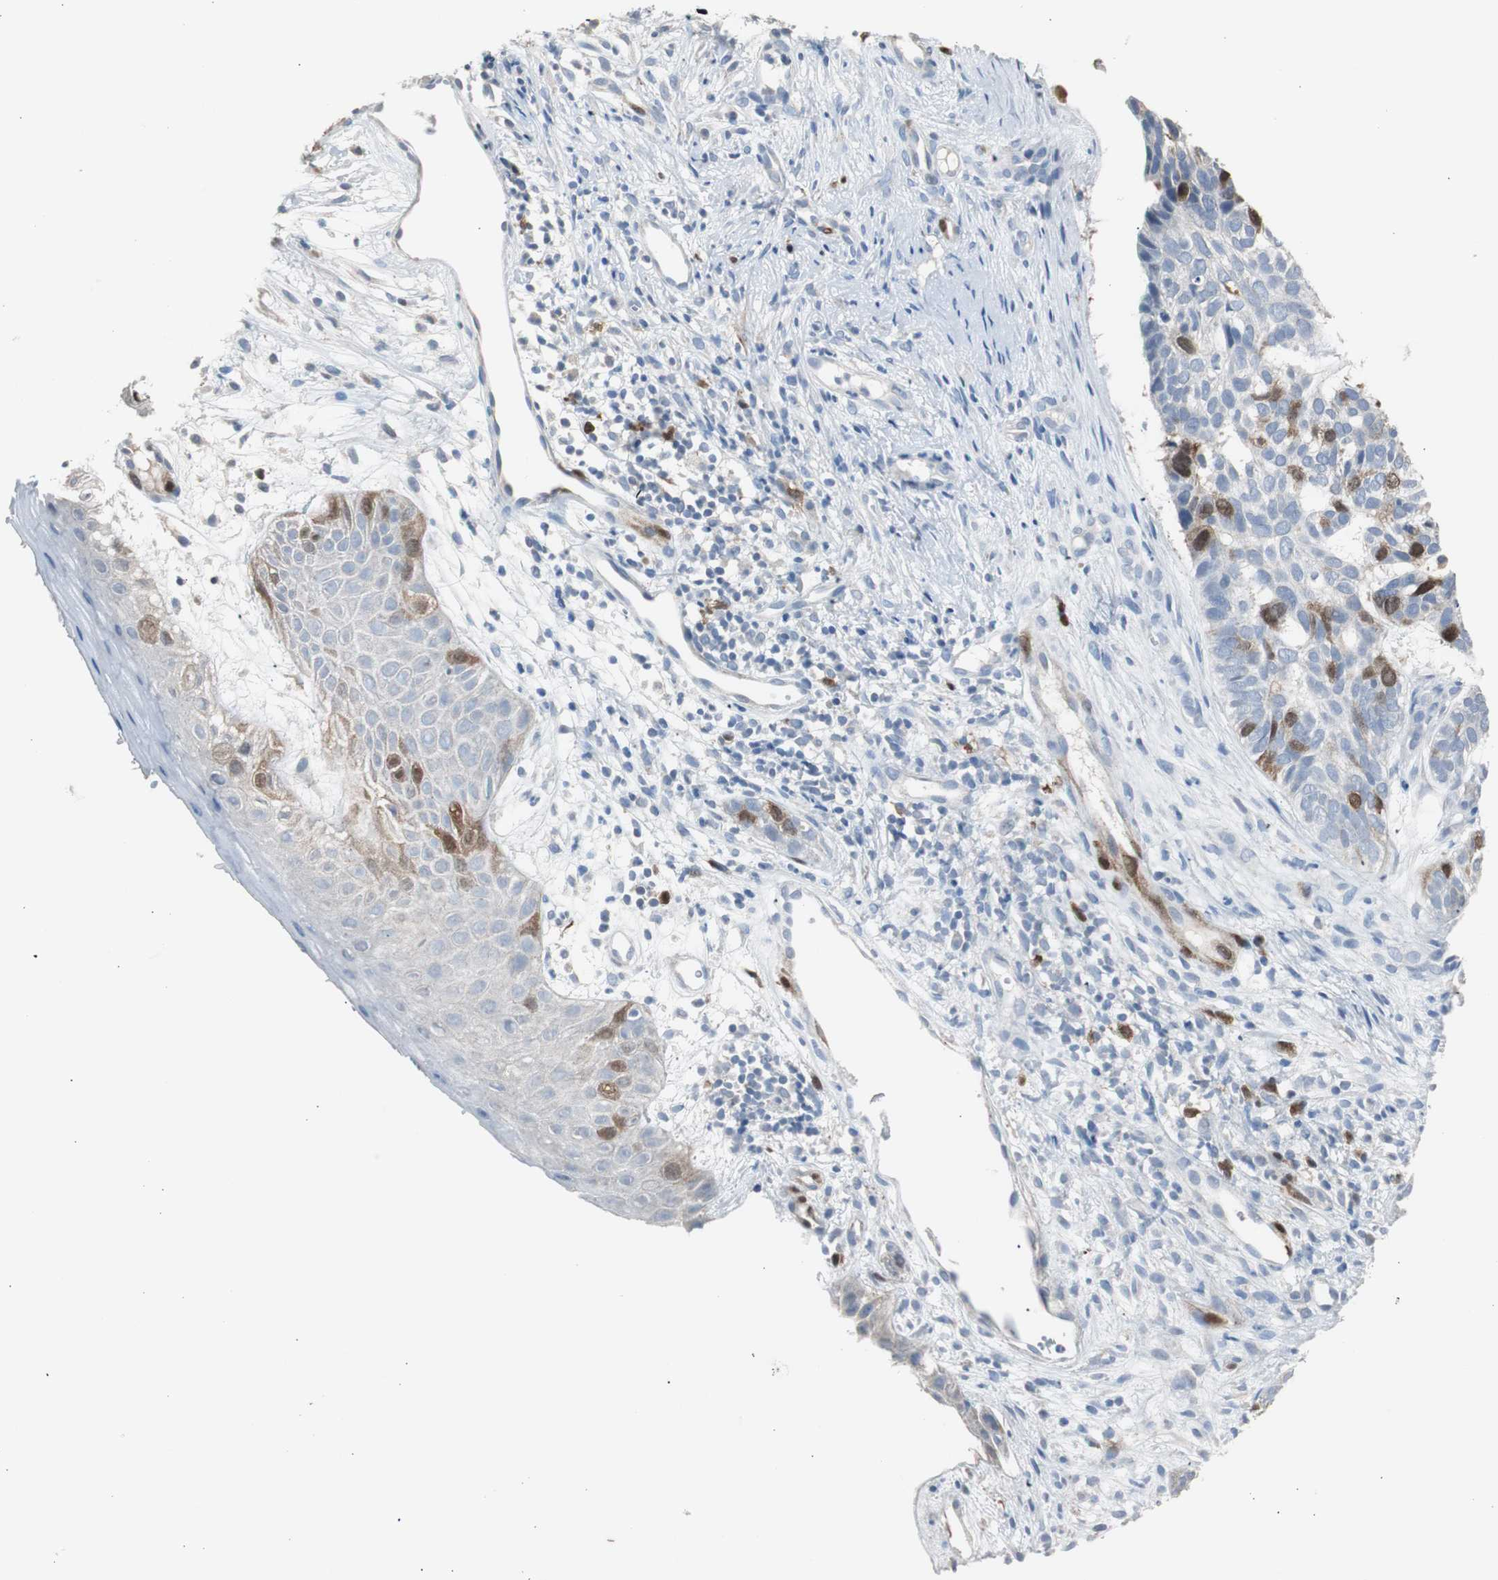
{"staining": {"intensity": "strong", "quantity": "<25%", "location": "cytoplasmic/membranous,nuclear"}, "tissue": "skin cancer", "cell_type": "Tumor cells", "image_type": "cancer", "snomed": [{"axis": "morphology", "description": "Basal cell carcinoma"}, {"axis": "topography", "description": "Skin"}], "caption": "Skin cancer was stained to show a protein in brown. There is medium levels of strong cytoplasmic/membranous and nuclear staining in approximately <25% of tumor cells.", "gene": "TK1", "patient": {"sex": "male", "age": 87}}